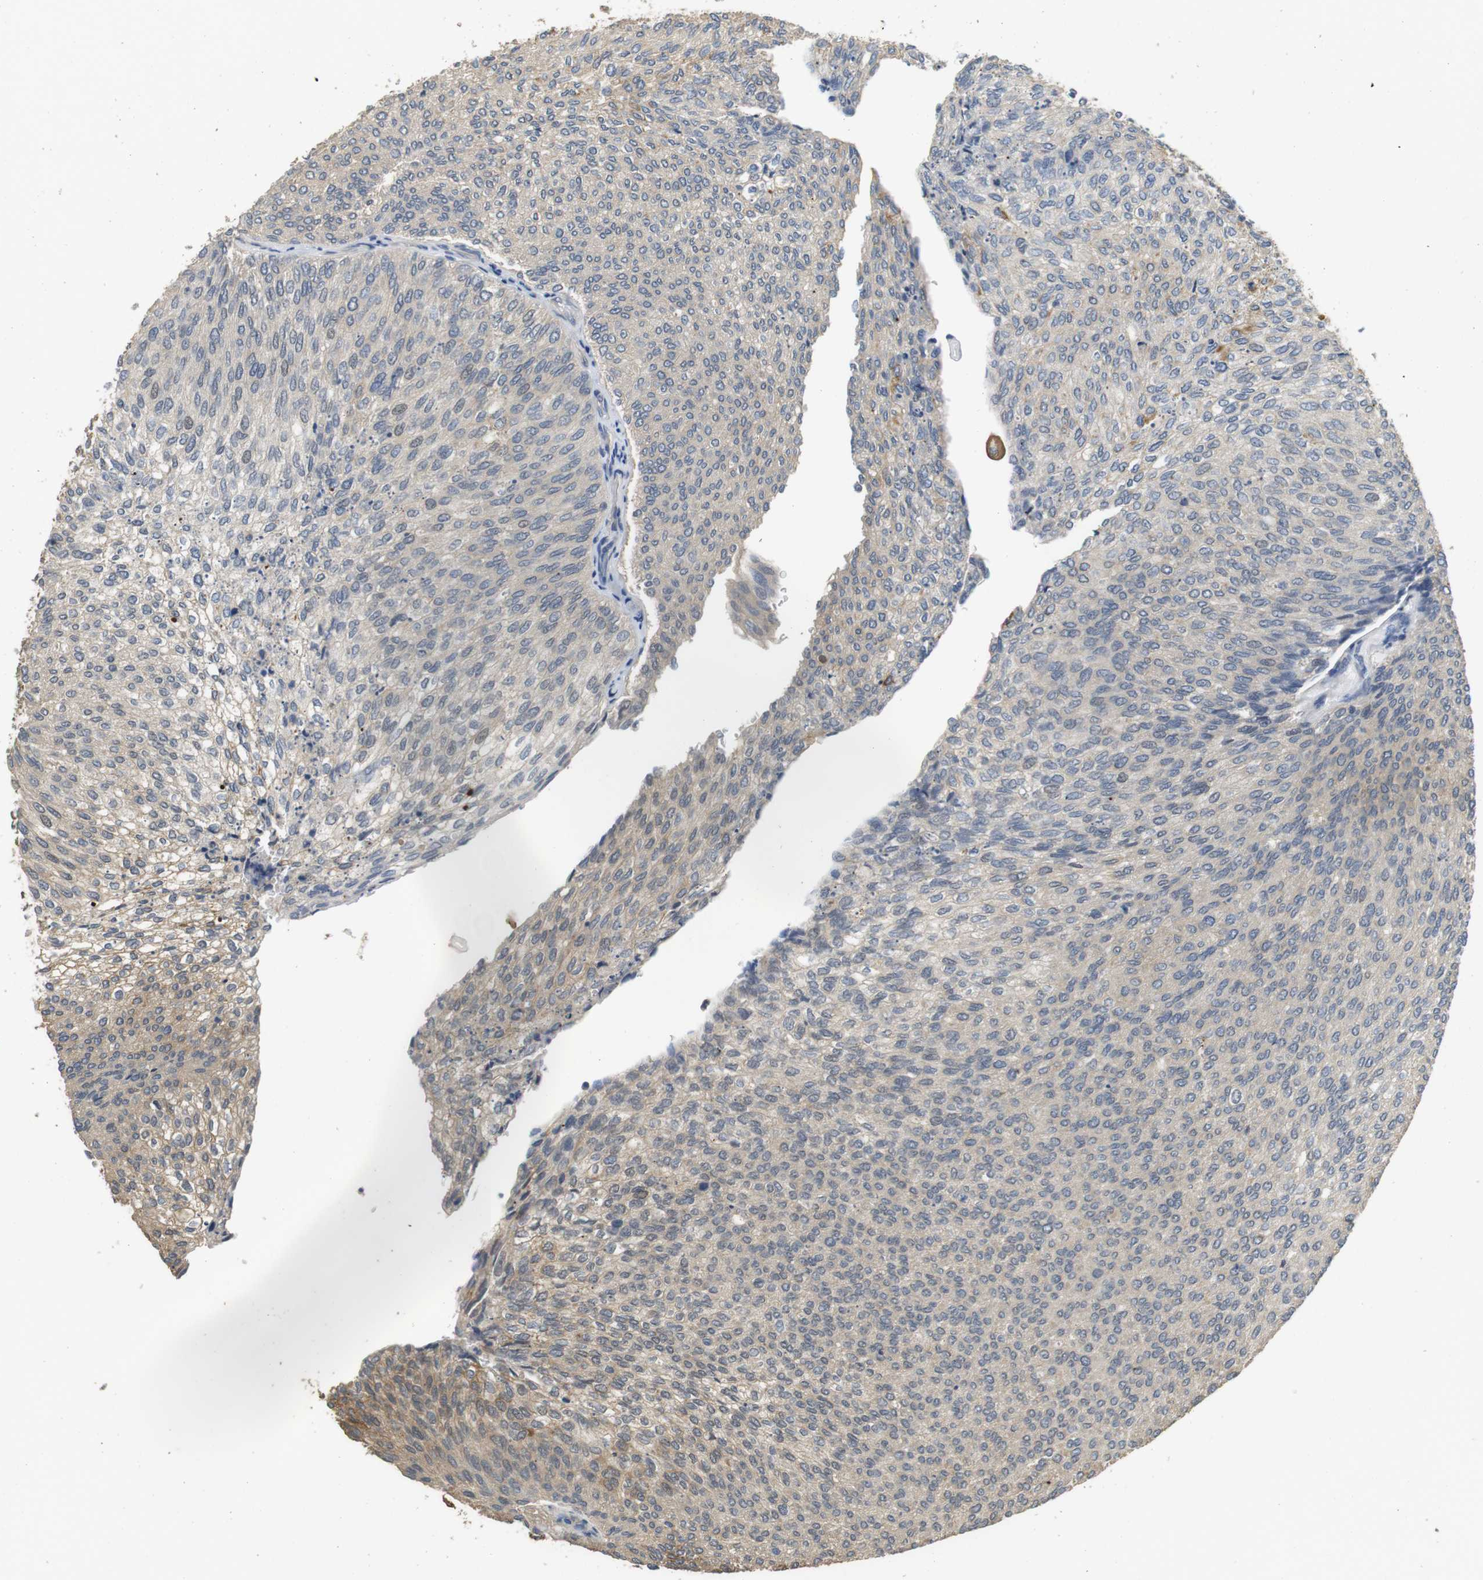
{"staining": {"intensity": "moderate", "quantity": "<25%", "location": "cytoplasmic/membranous"}, "tissue": "urothelial cancer", "cell_type": "Tumor cells", "image_type": "cancer", "snomed": [{"axis": "morphology", "description": "Urothelial carcinoma, Low grade"}, {"axis": "topography", "description": "Urinary bladder"}], "caption": "IHC of human urothelial cancer demonstrates low levels of moderate cytoplasmic/membranous staining in approximately <25% of tumor cells.", "gene": "ADGRL3", "patient": {"sex": "female", "age": 79}}